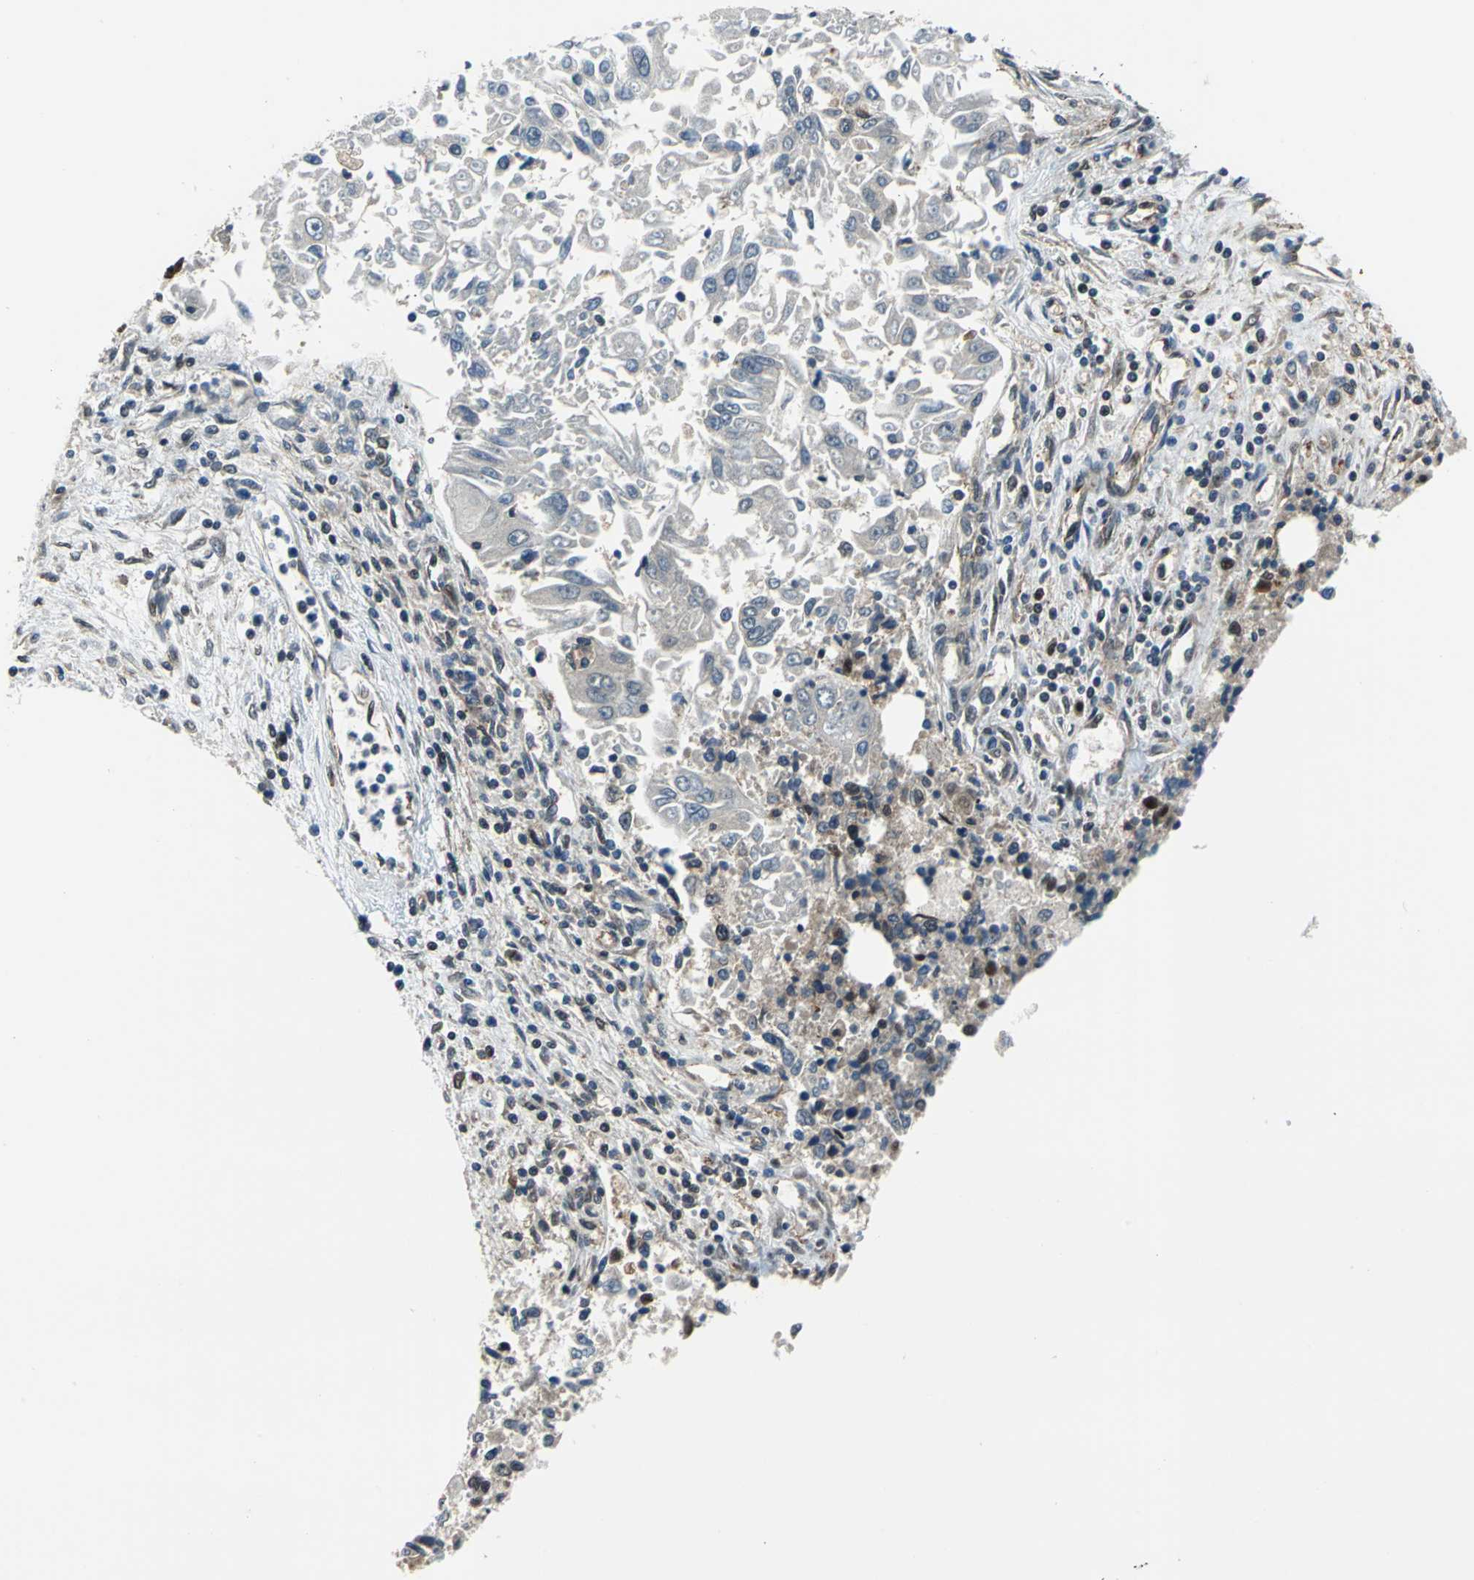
{"staining": {"intensity": "weak", "quantity": "<25%", "location": "cytoplasmic/membranous"}, "tissue": "lung cancer", "cell_type": "Tumor cells", "image_type": "cancer", "snomed": [{"axis": "morphology", "description": "Adenocarcinoma, NOS"}, {"axis": "topography", "description": "Lung"}], "caption": "Micrograph shows no significant protein expression in tumor cells of adenocarcinoma (lung). (DAB immunohistochemistry (IHC), high magnification).", "gene": "POLR3K", "patient": {"sex": "male", "age": 84}}